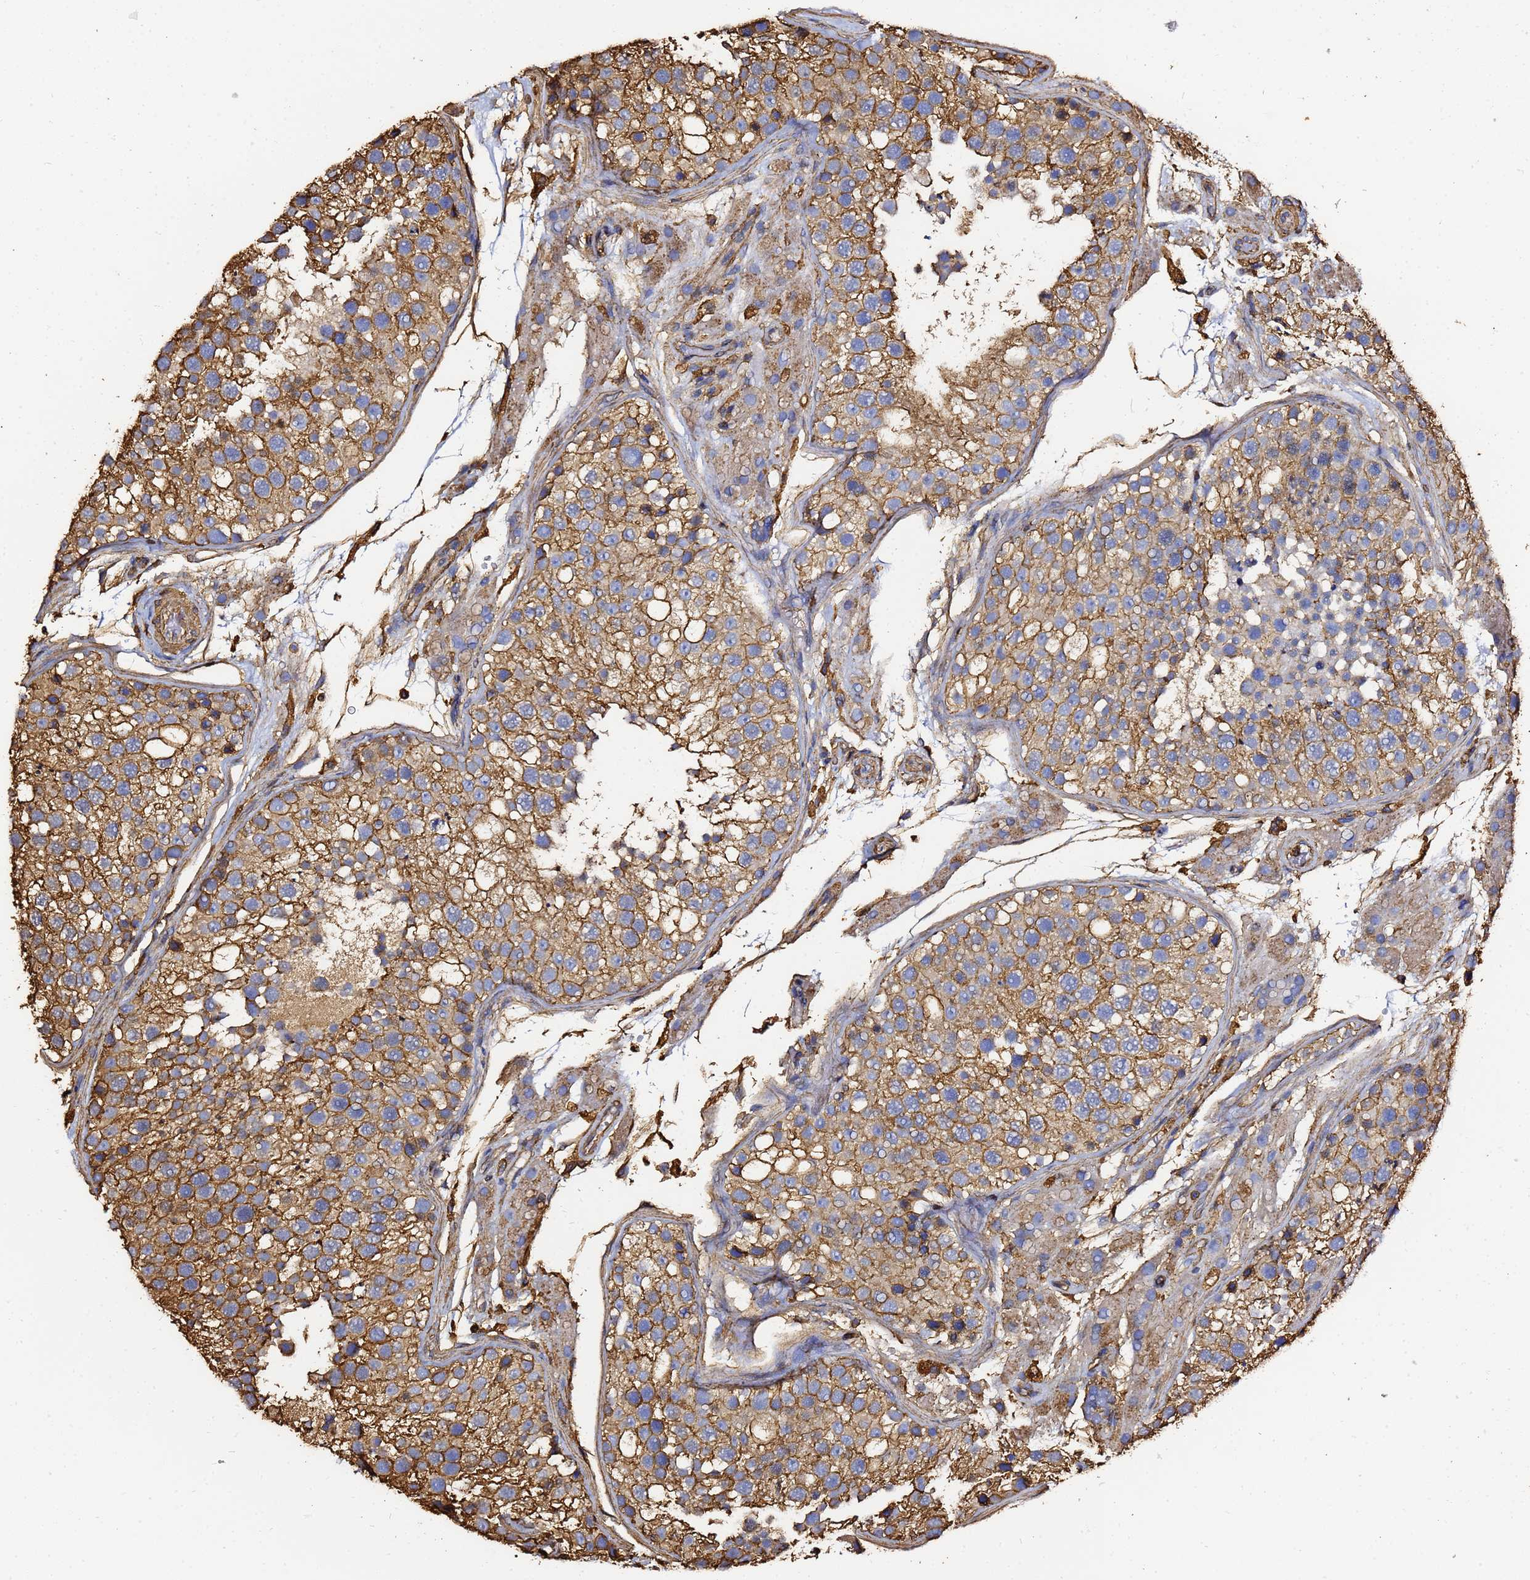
{"staining": {"intensity": "moderate", "quantity": ">75%", "location": "cytoplasmic/membranous"}, "tissue": "testis", "cell_type": "Cells in seminiferous ducts", "image_type": "normal", "snomed": [{"axis": "morphology", "description": "Normal tissue, NOS"}, {"axis": "topography", "description": "Testis"}], "caption": "This histopathology image demonstrates immunohistochemistry staining of normal testis, with medium moderate cytoplasmic/membranous staining in about >75% of cells in seminiferous ducts.", "gene": "ACTA1", "patient": {"sex": "male", "age": 26}}